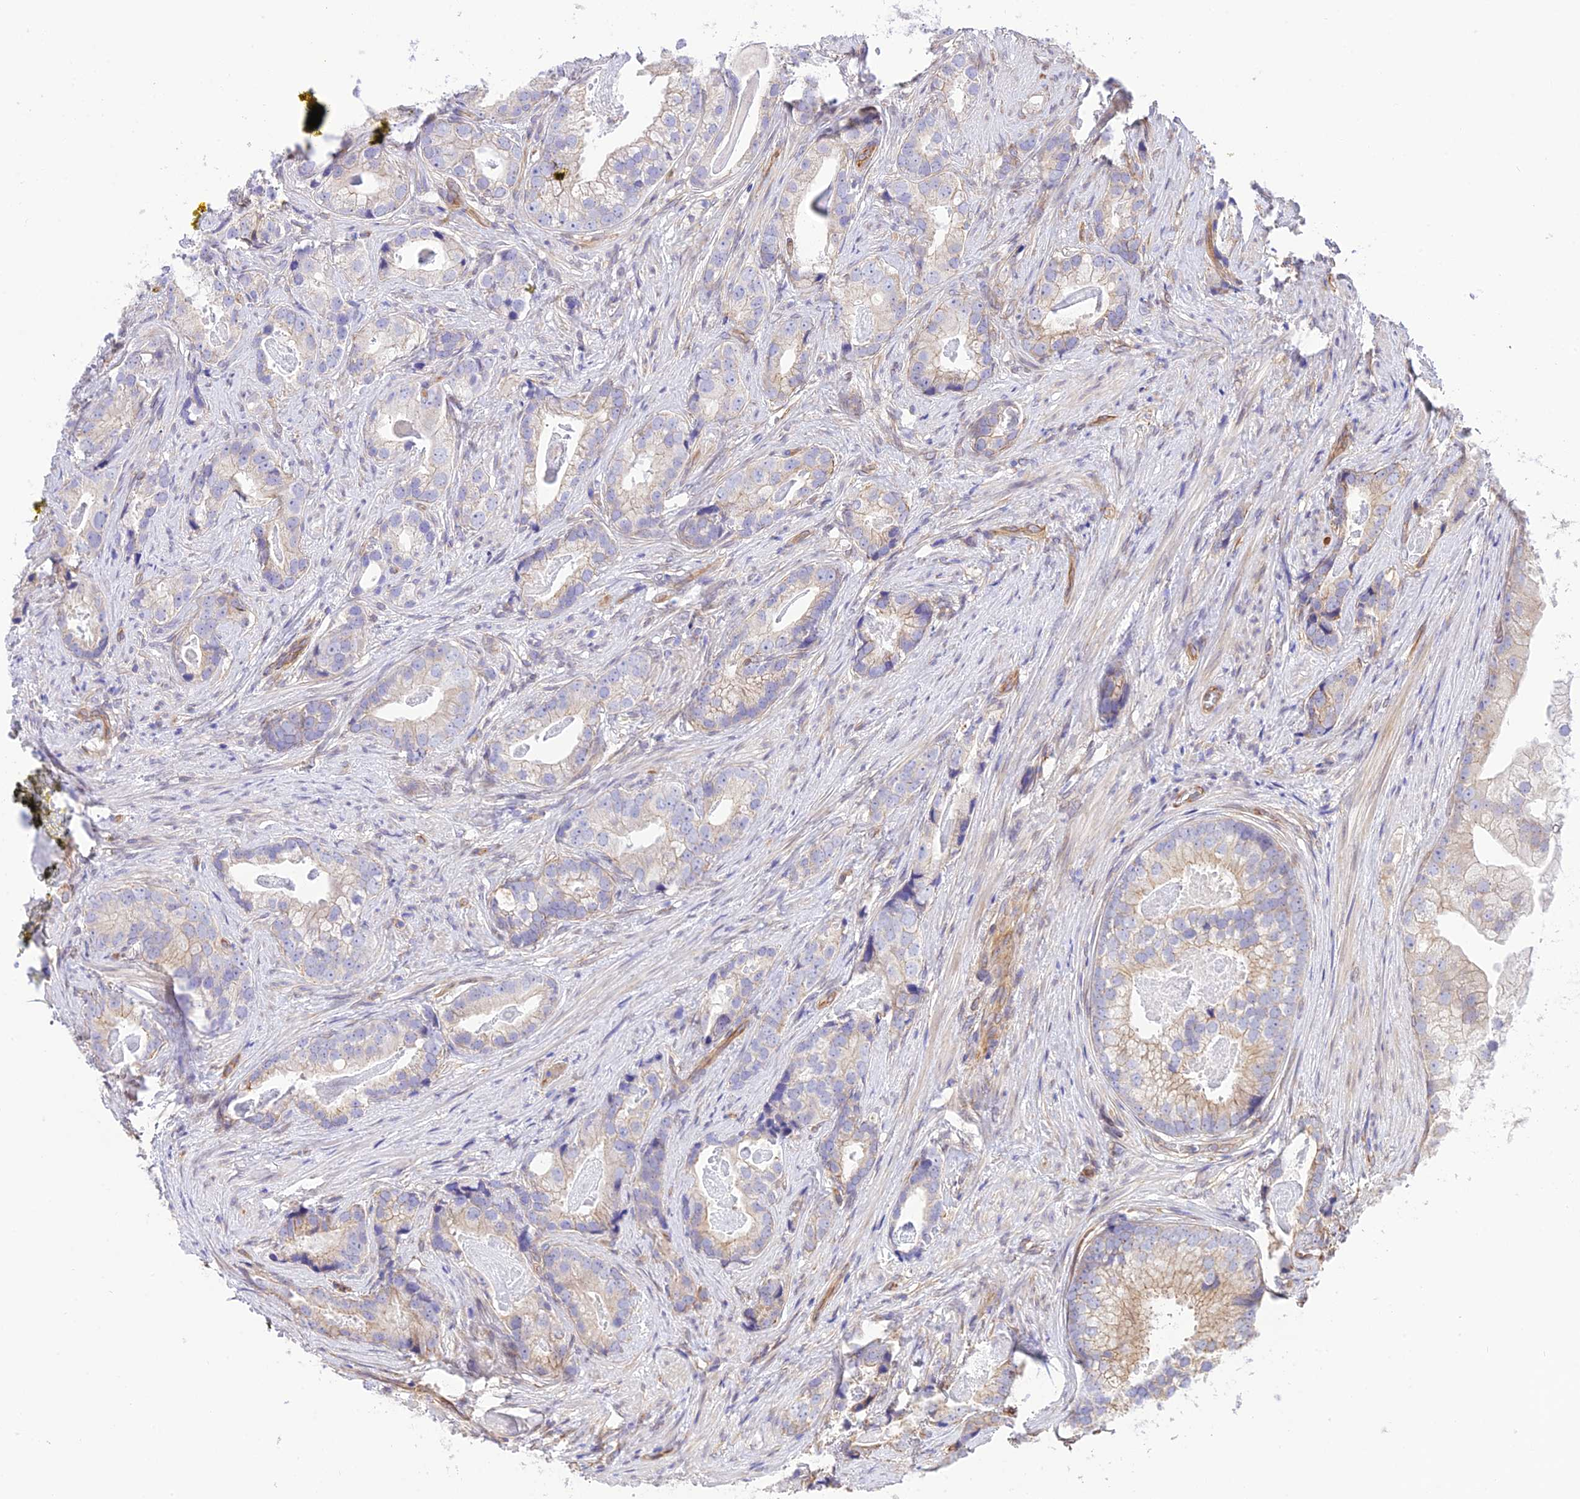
{"staining": {"intensity": "negative", "quantity": "none", "location": "none"}, "tissue": "prostate cancer", "cell_type": "Tumor cells", "image_type": "cancer", "snomed": [{"axis": "morphology", "description": "Adenocarcinoma, Low grade"}, {"axis": "topography", "description": "Prostate"}], "caption": "The immunohistochemistry micrograph has no significant positivity in tumor cells of prostate cancer (adenocarcinoma (low-grade)) tissue.", "gene": "EXOC3L4", "patient": {"sex": "male", "age": 71}}